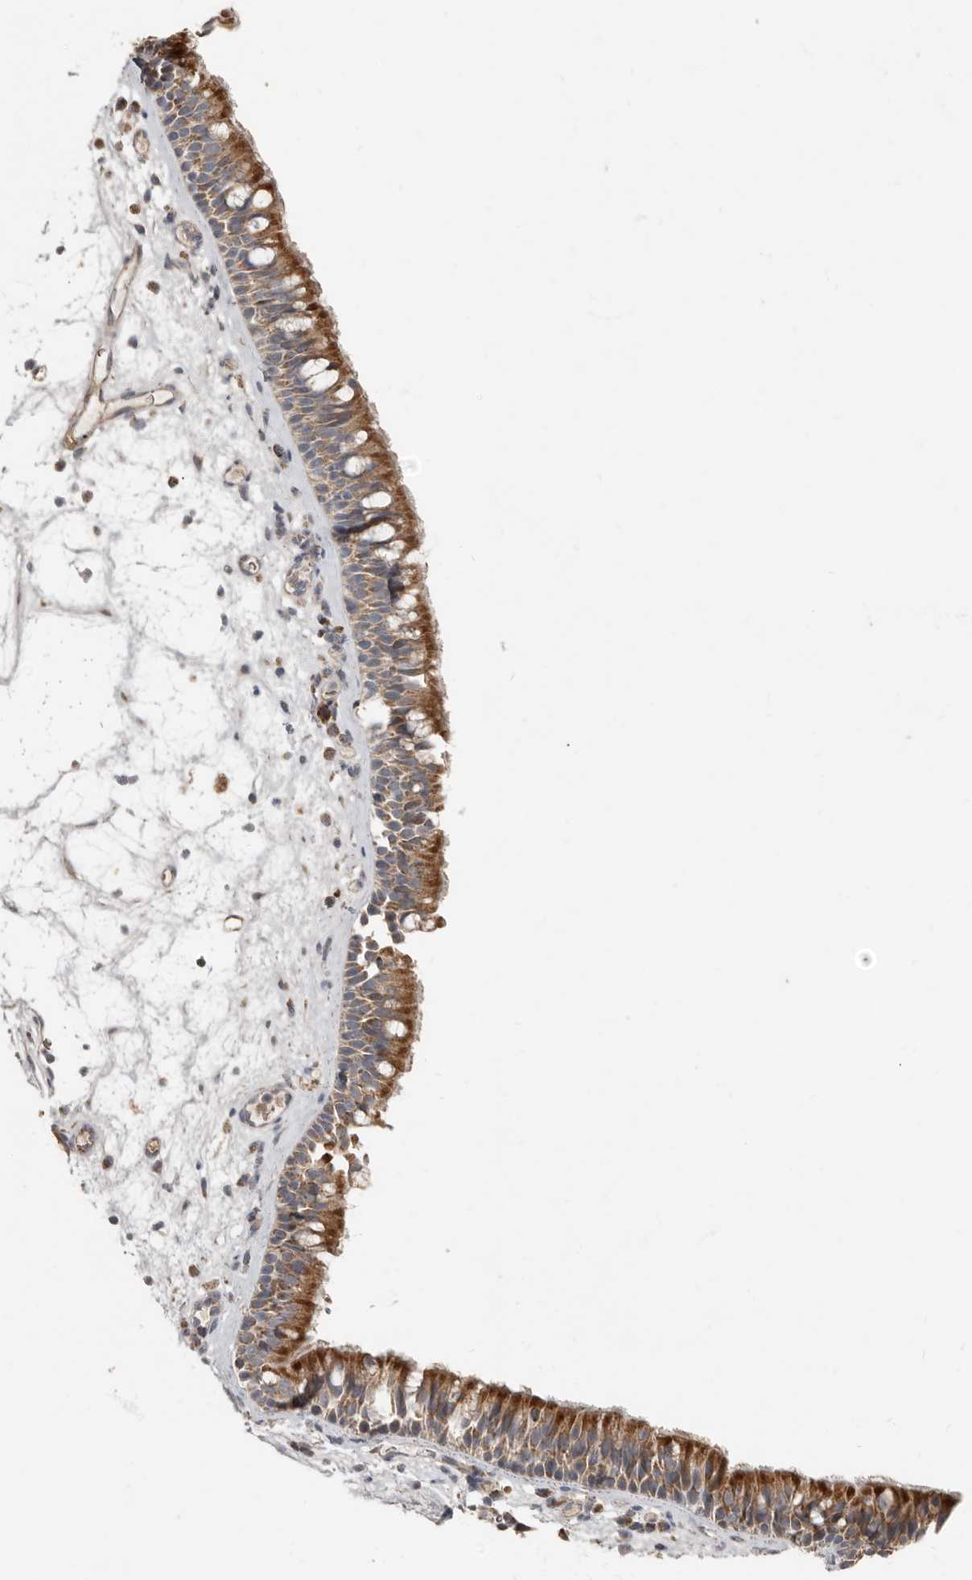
{"staining": {"intensity": "moderate", "quantity": ">75%", "location": "cytoplasmic/membranous"}, "tissue": "nasopharynx", "cell_type": "Respiratory epithelial cells", "image_type": "normal", "snomed": [{"axis": "morphology", "description": "Normal tissue, NOS"}, {"axis": "morphology", "description": "Inflammation, NOS"}, {"axis": "morphology", "description": "Malignant melanoma, Metastatic site"}, {"axis": "topography", "description": "Nasopharynx"}], "caption": "A micrograph of human nasopharynx stained for a protein demonstrates moderate cytoplasmic/membranous brown staining in respiratory epithelial cells. (DAB (3,3'-diaminobenzidine) = brown stain, brightfield microscopy at high magnification).", "gene": "KIF26B", "patient": {"sex": "male", "age": 70}}